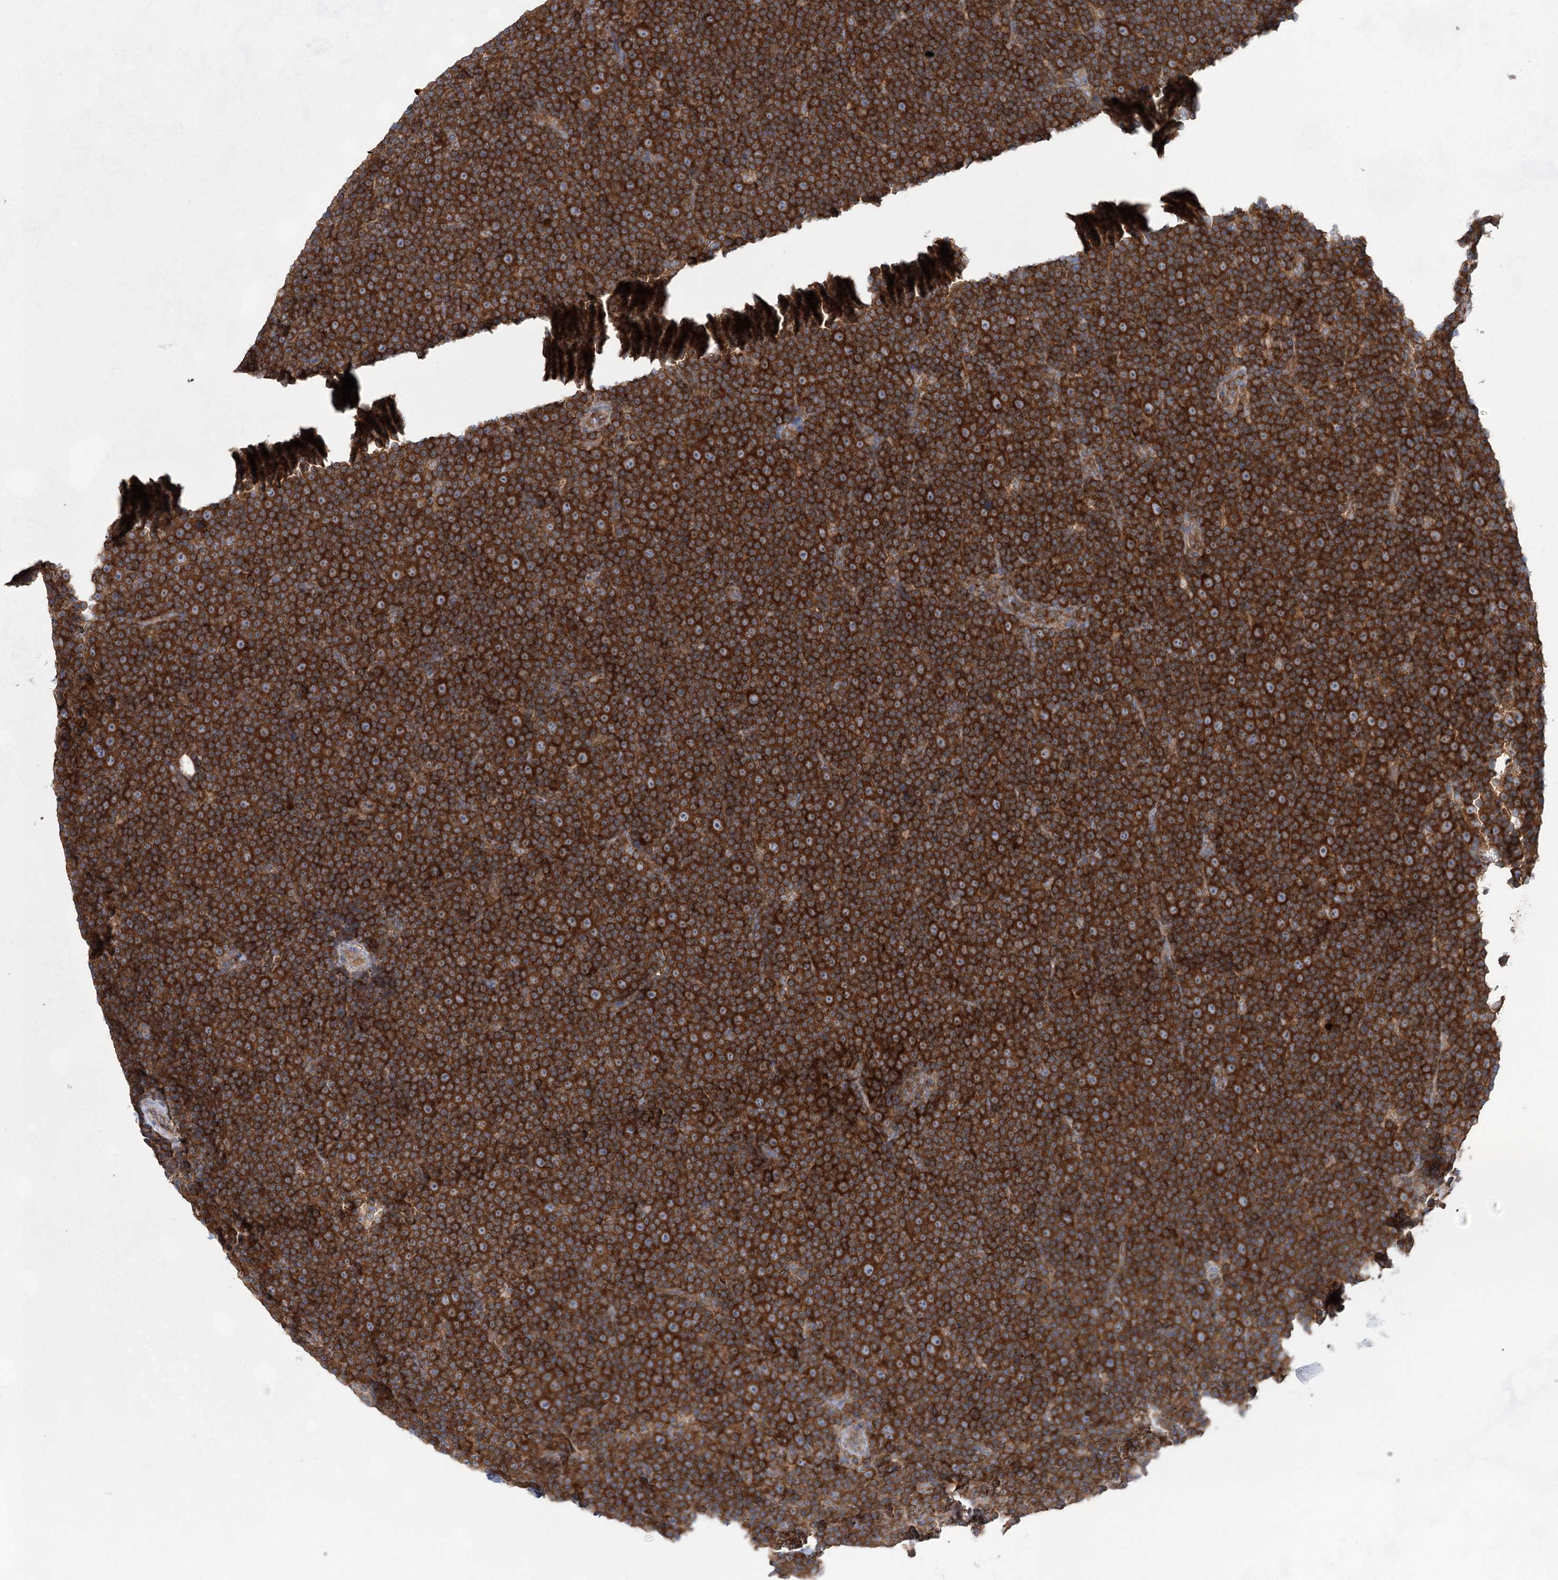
{"staining": {"intensity": "strong", "quantity": ">75%", "location": "cytoplasmic/membranous"}, "tissue": "lymphoma", "cell_type": "Tumor cells", "image_type": "cancer", "snomed": [{"axis": "morphology", "description": "Malignant lymphoma, non-Hodgkin's type, Low grade"}, {"axis": "topography", "description": "Lymph node"}], "caption": "An image of malignant lymphoma, non-Hodgkin's type (low-grade) stained for a protein reveals strong cytoplasmic/membranous brown staining in tumor cells.", "gene": "EIF3A", "patient": {"sex": "female", "age": 67}}